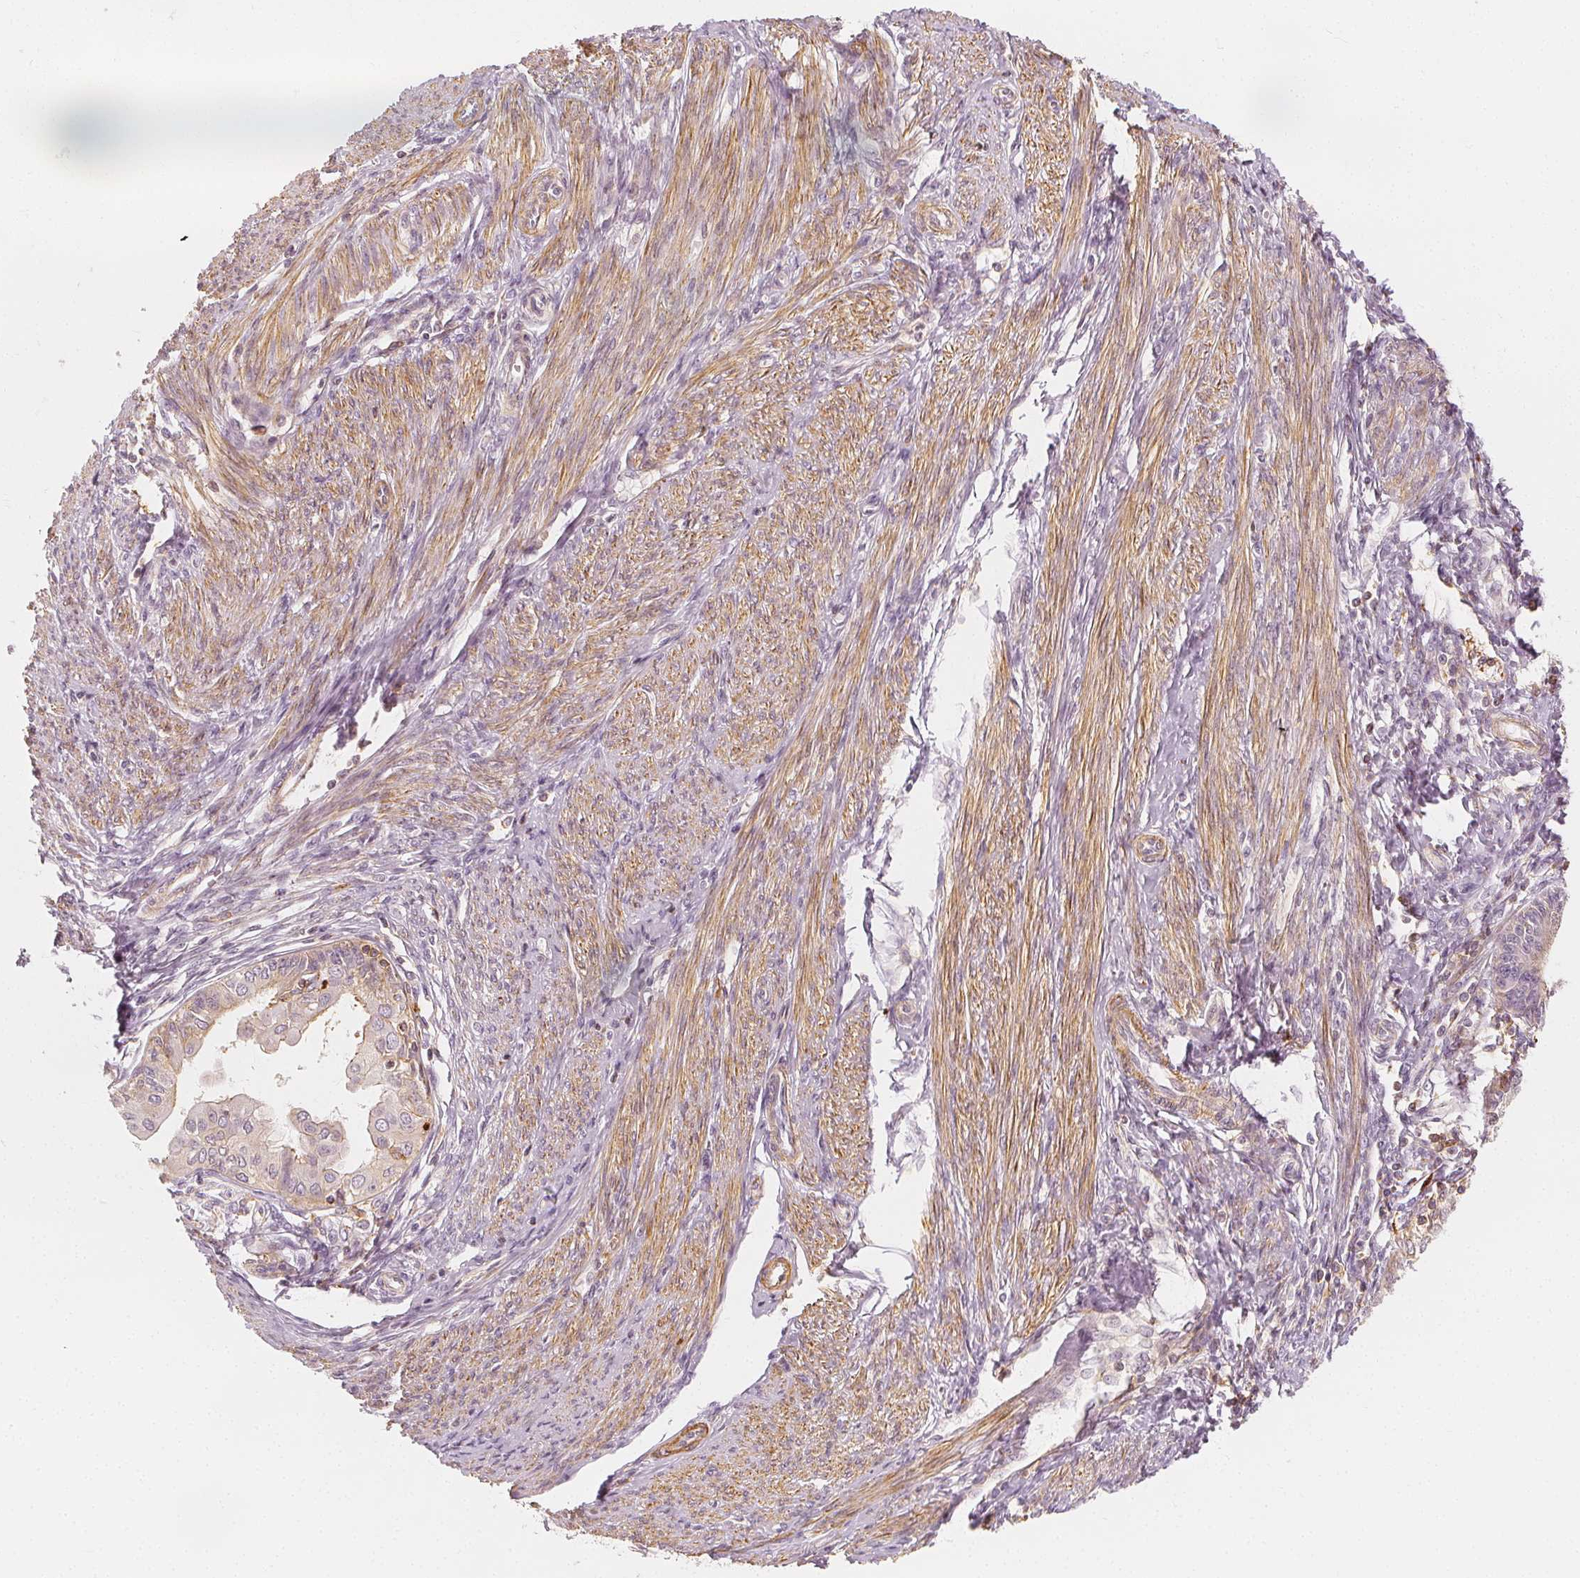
{"staining": {"intensity": "weak", "quantity": "<25%", "location": "cytoplasmic/membranous"}, "tissue": "endometrial cancer", "cell_type": "Tumor cells", "image_type": "cancer", "snomed": [{"axis": "morphology", "description": "Adenocarcinoma, NOS"}, {"axis": "topography", "description": "Endometrium"}], "caption": "Photomicrograph shows no significant protein positivity in tumor cells of endometrial cancer (adenocarcinoma). (Immunohistochemistry (ihc), brightfield microscopy, high magnification).", "gene": "ARHGAP26", "patient": {"sex": "female", "age": 68}}